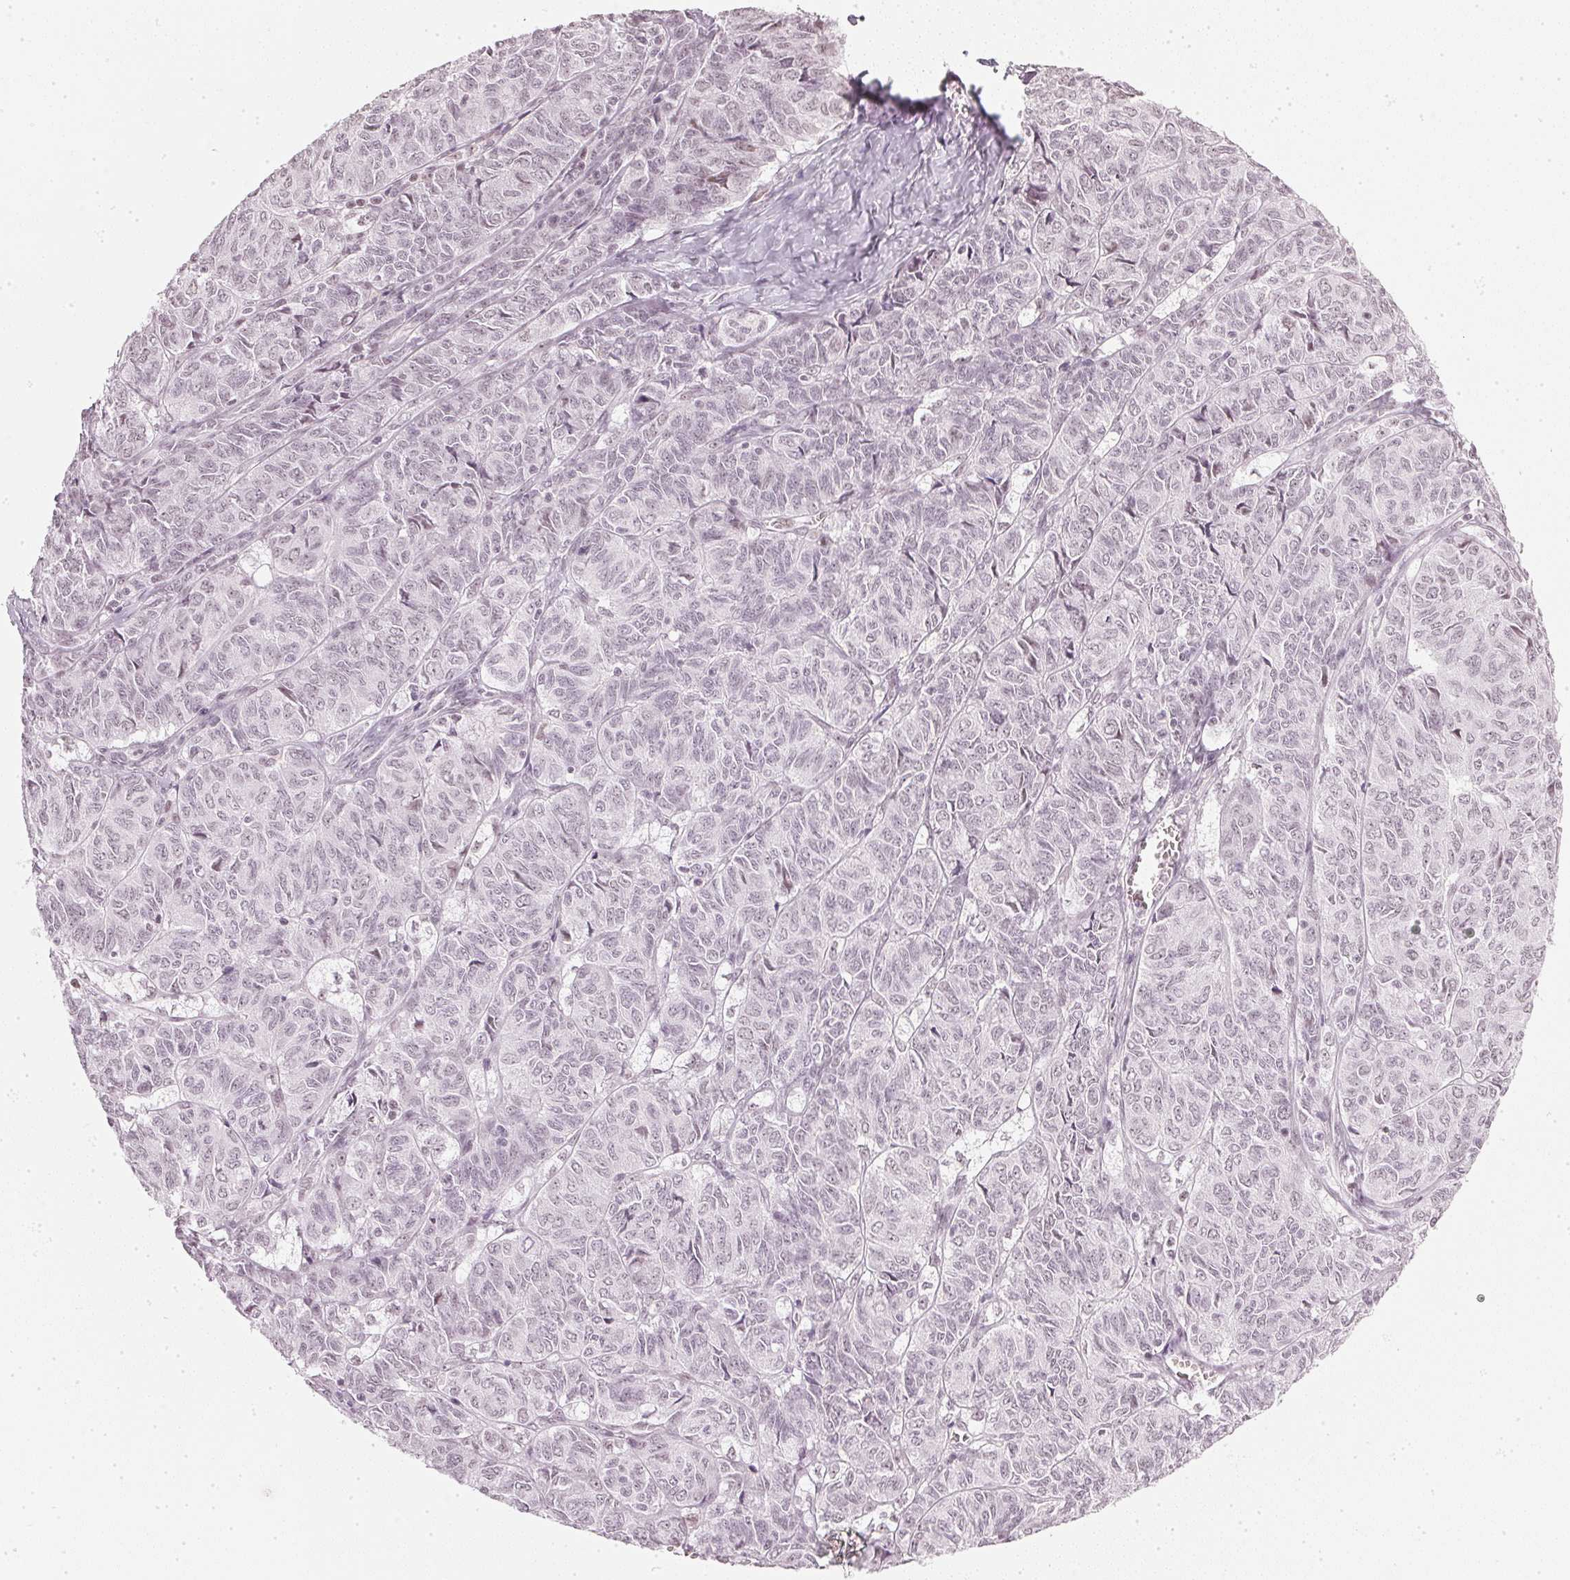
{"staining": {"intensity": "weak", "quantity": "<25%", "location": "nuclear"}, "tissue": "ovarian cancer", "cell_type": "Tumor cells", "image_type": "cancer", "snomed": [{"axis": "morphology", "description": "Carcinoma, endometroid"}, {"axis": "topography", "description": "Ovary"}], "caption": "A high-resolution micrograph shows immunohistochemistry staining of ovarian cancer (endometroid carcinoma), which displays no significant positivity in tumor cells.", "gene": "DNAJC6", "patient": {"sex": "female", "age": 80}}